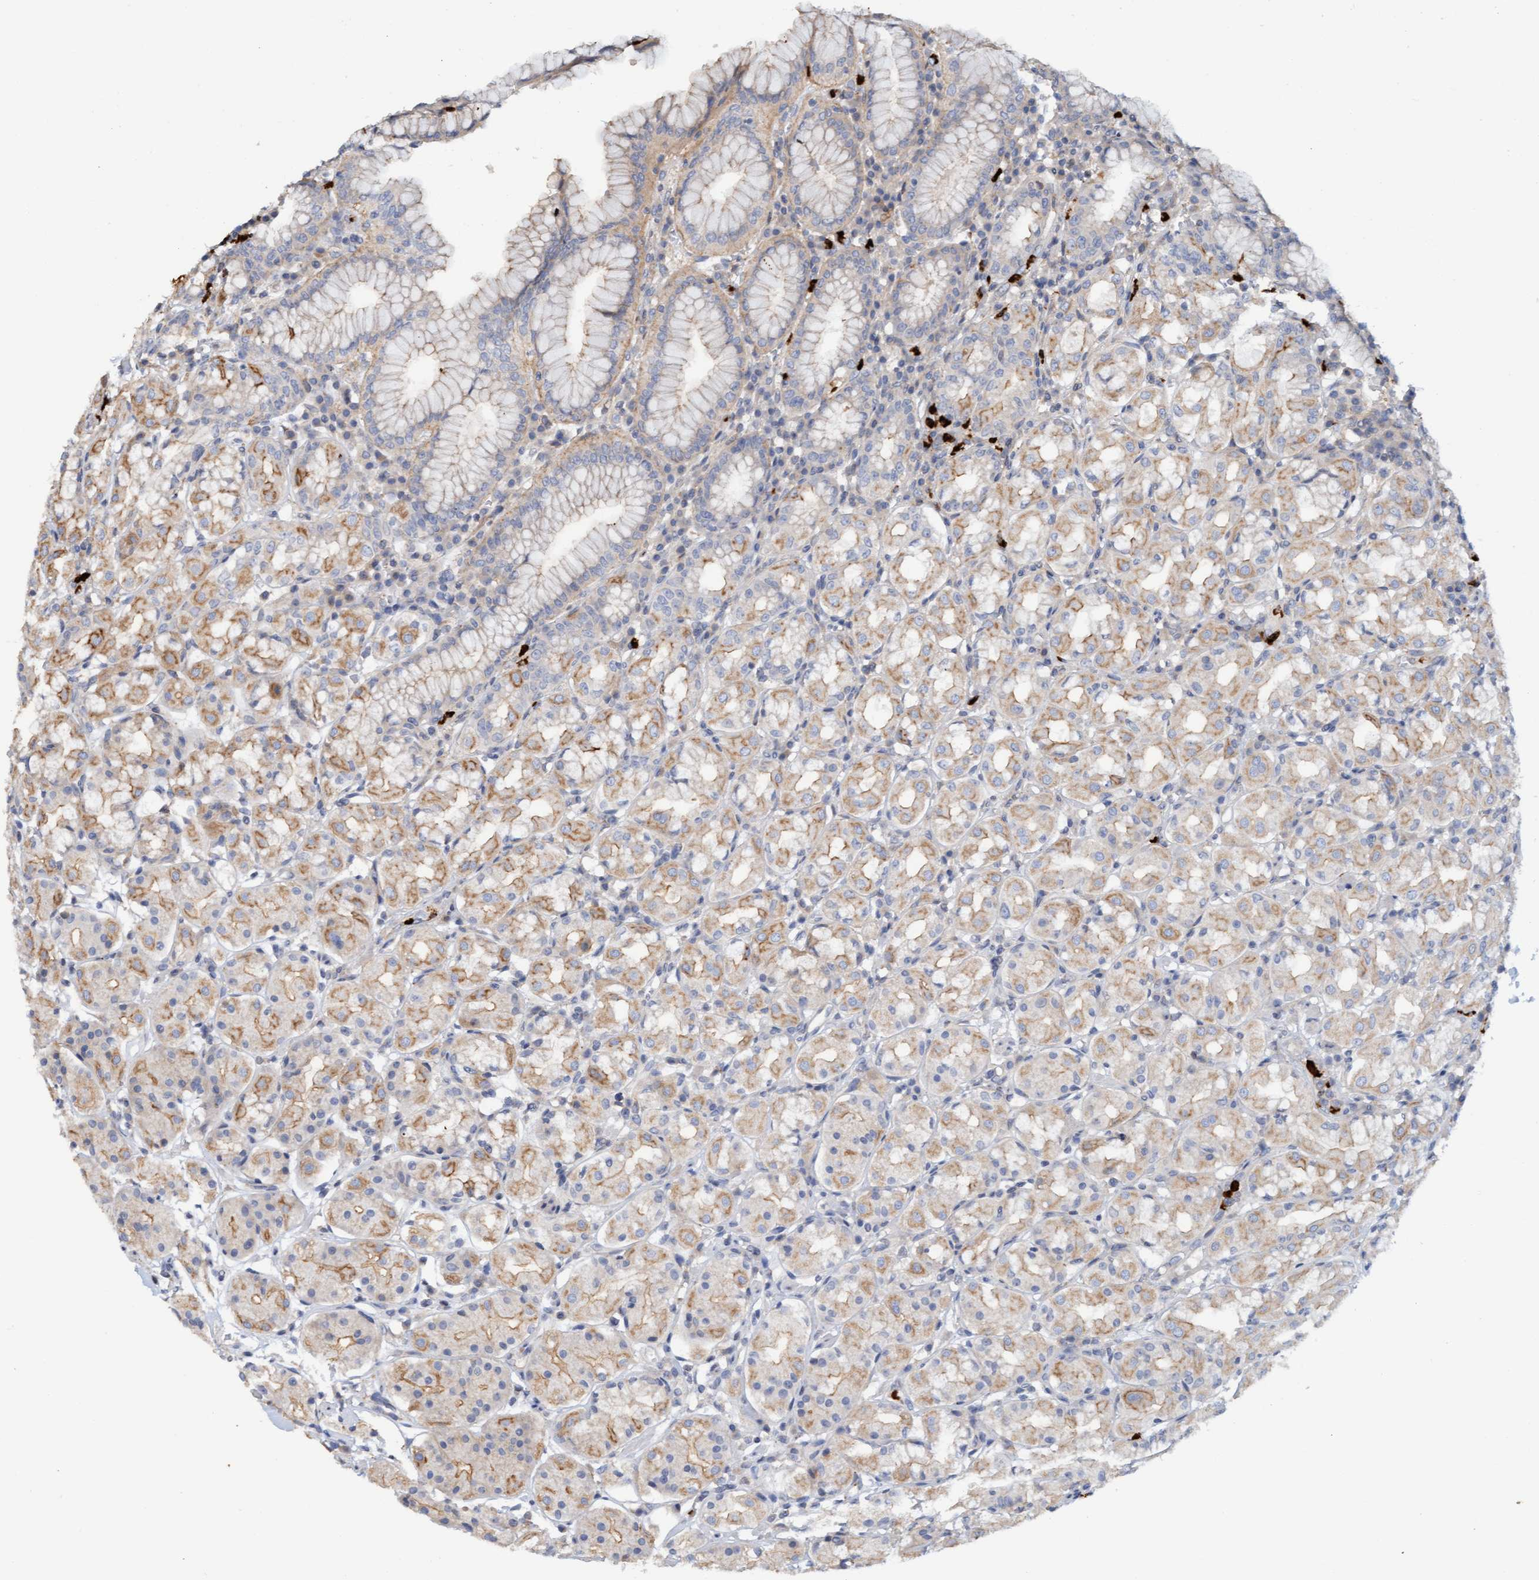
{"staining": {"intensity": "weak", "quantity": "25%-75%", "location": "cytoplasmic/membranous"}, "tissue": "stomach", "cell_type": "Glandular cells", "image_type": "normal", "snomed": [{"axis": "morphology", "description": "Normal tissue, NOS"}, {"axis": "topography", "description": "Stomach"}, {"axis": "topography", "description": "Stomach, lower"}], "caption": "Approximately 25%-75% of glandular cells in unremarkable stomach exhibit weak cytoplasmic/membranous protein expression as visualized by brown immunohistochemical staining.", "gene": "MMP8", "patient": {"sex": "female", "age": 56}}